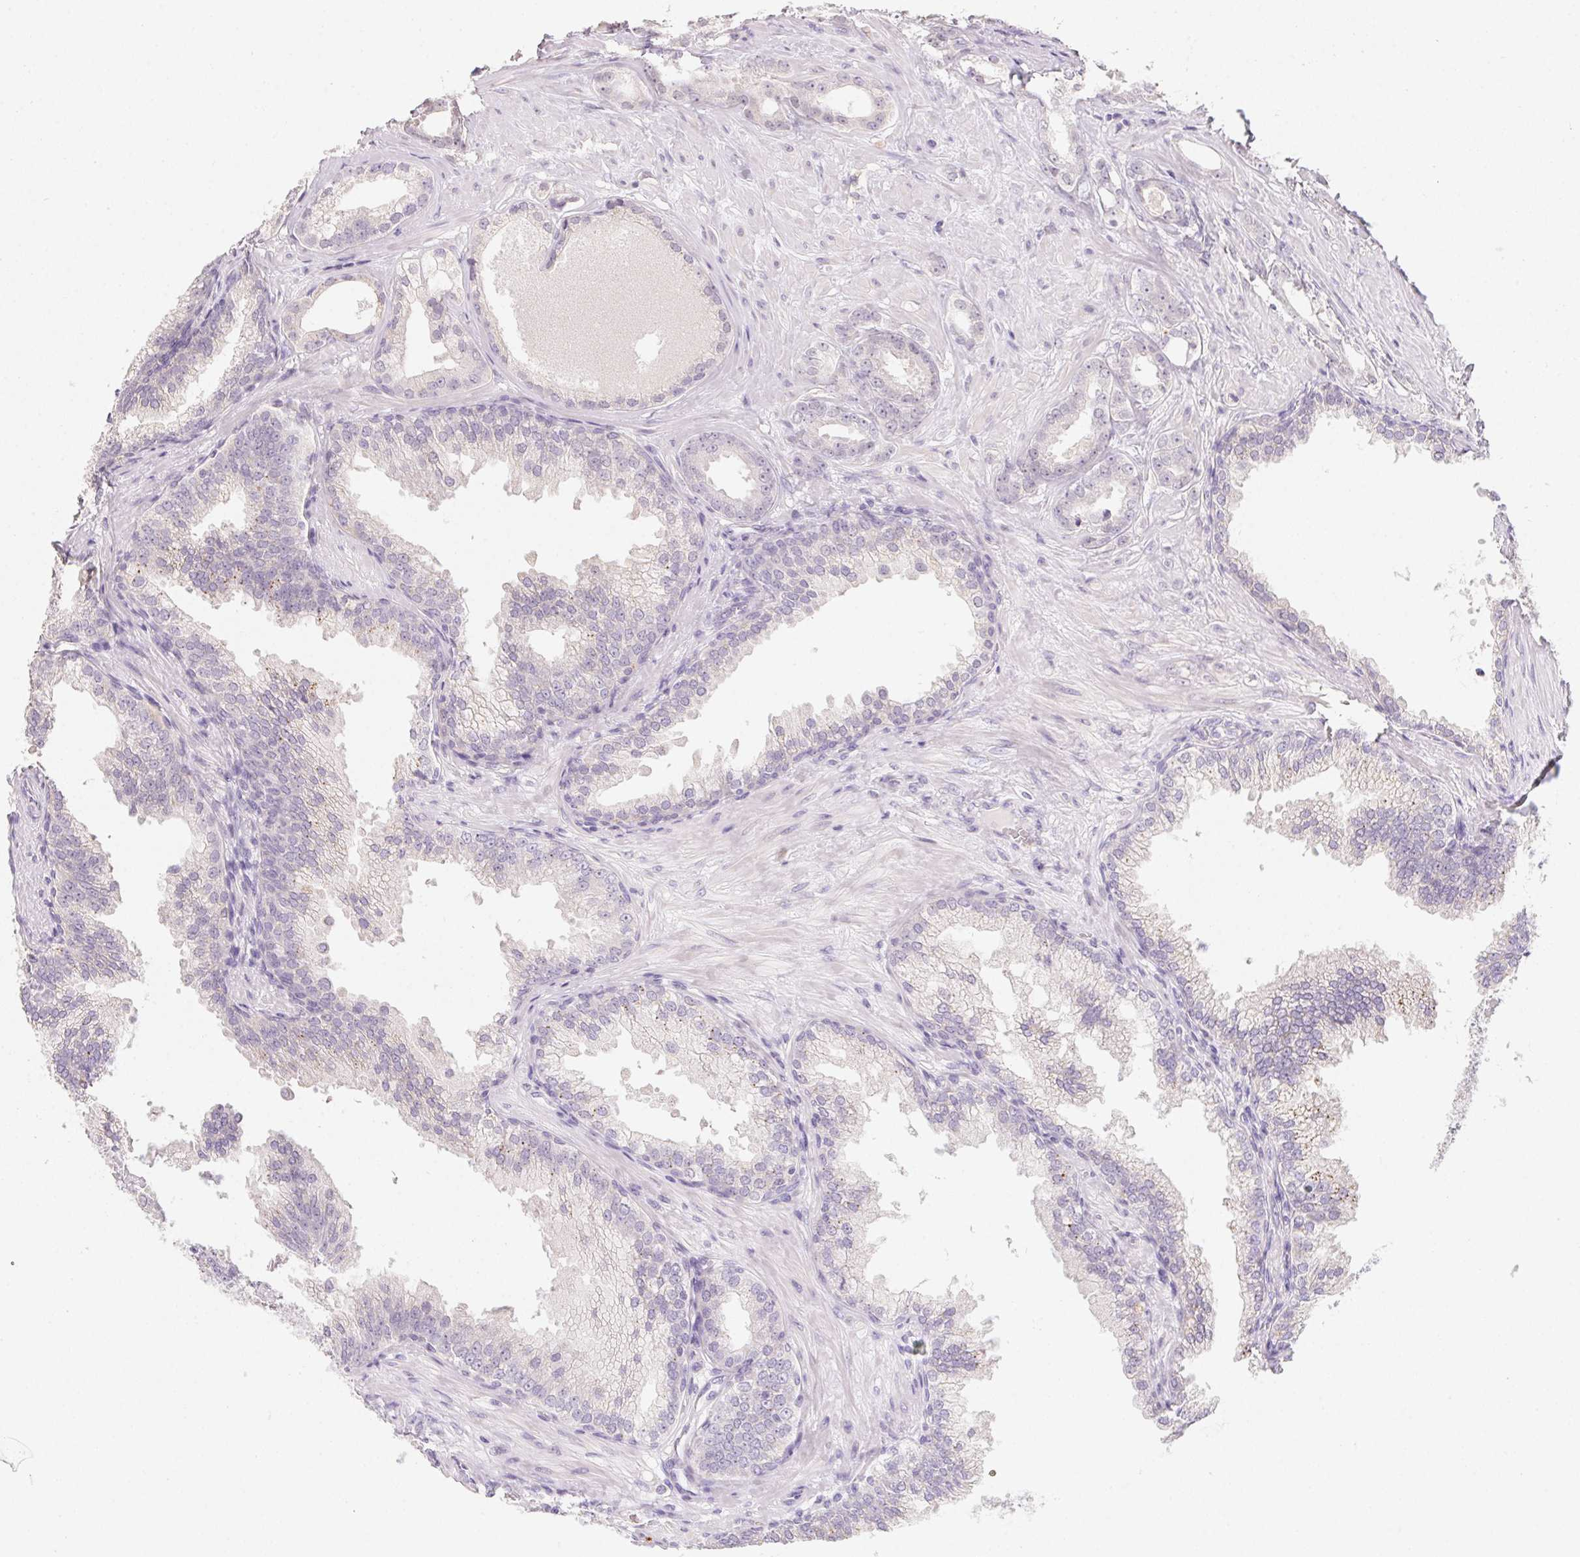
{"staining": {"intensity": "negative", "quantity": "none", "location": "none"}, "tissue": "prostate cancer", "cell_type": "Tumor cells", "image_type": "cancer", "snomed": [{"axis": "morphology", "description": "Adenocarcinoma, Low grade"}, {"axis": "topography", "description": "Prostate"}], "caption": "Tumor cells are negative for brown protein staining in prostate adenocarcinoma (low-grade).", "gene": "SLC6A18", "patient": {"sex": "male", "age": 65}}